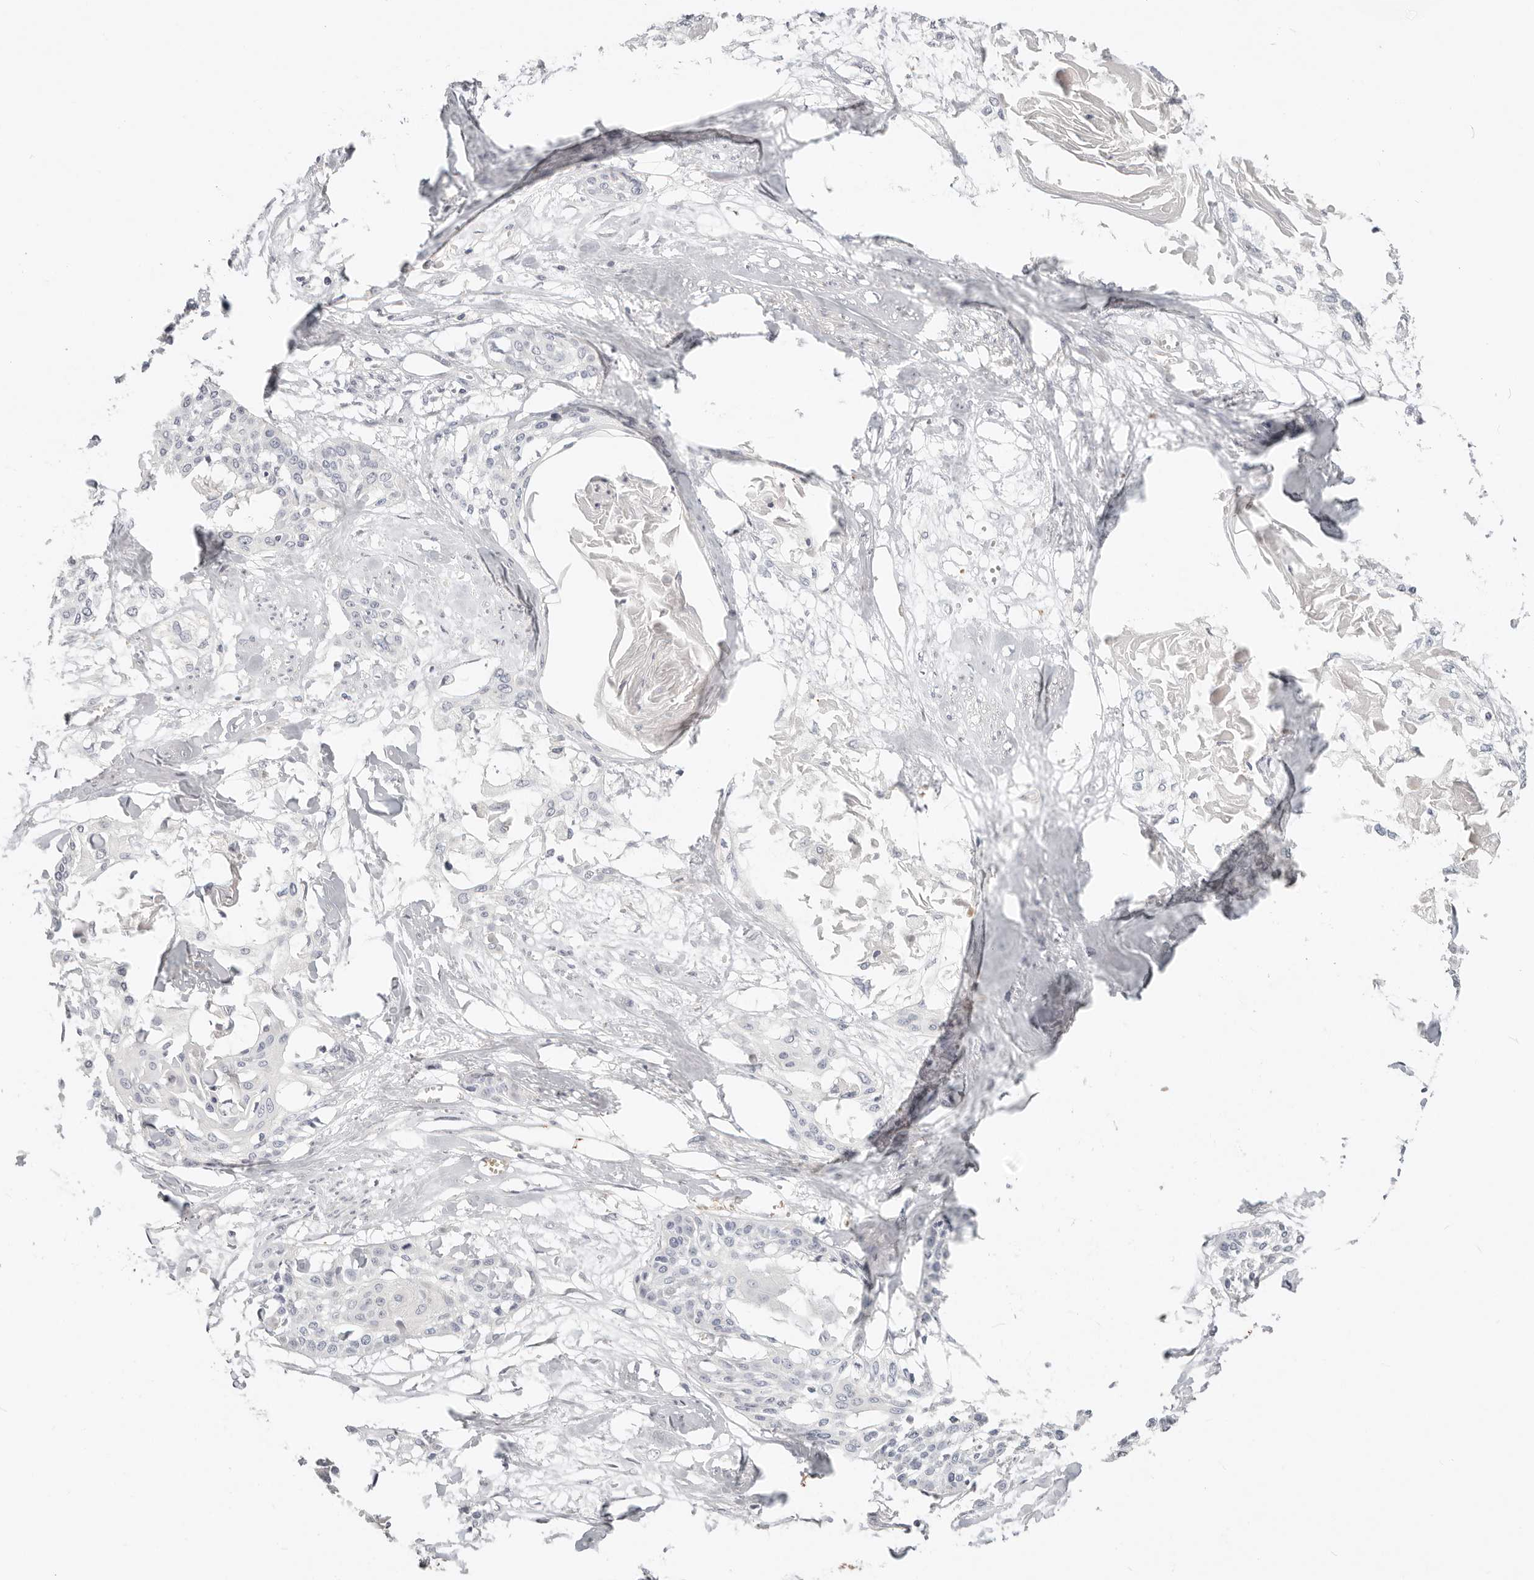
{"staining": {"intensity": "negative", "quantity": "none", "location": "none"}, "tissue": "cervical cancer", "cell_type": "Tumor cells", "image_type": "cancer", "snomed": [{"axis": "morphology", "description": "Squamous cell carcinoma, NOS"}, {"axis": "topography", "description": "Cervix"}], "caption": "Tumor cells show no significant positivity in cervical cancer (squamous cell carcinoma).", "gene": "TMEM63B", "patient": {"sex": "female", "age": 57}}